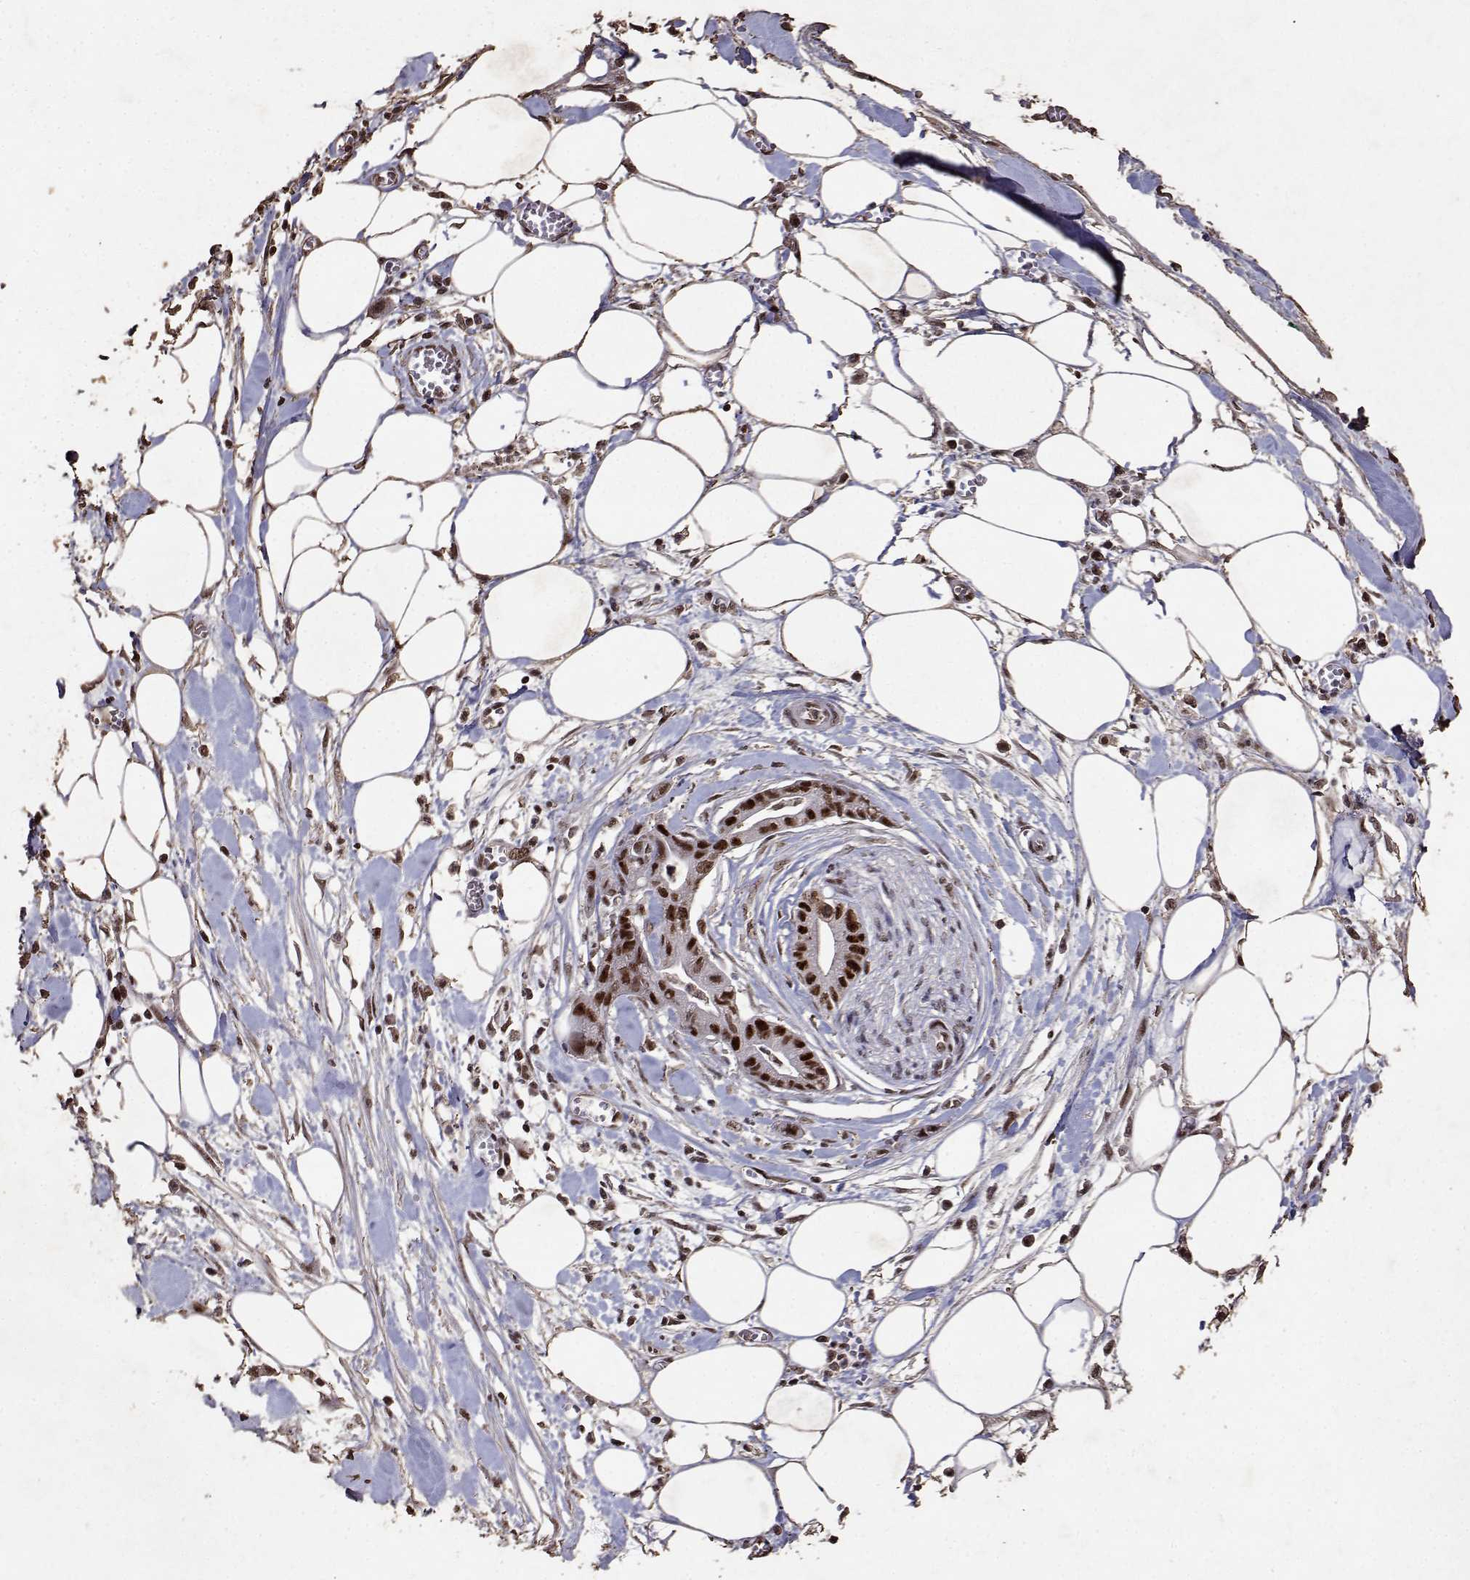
{"staining": {"intensity": "strong", "quantity": ">75%", "location": "nuclear"}, "tissue": "pancreatic cancer", "cell_type": "Tumor cells", "image_type": "cancer", "snomed": [{"axis": "morphology", "description": "Normal tissue, NOS"}, {"axis": "morphology", "description": "Adenocarcinoma, NOS"}, {"axis": "topography", "description": "Lymph node"}, {"axis": "topography", "description": "Pancreas"}], "caption": "Protein staining of pancreatic adenocarcinoma tissue shows strong nuclear positivity in about >75% of tumor cells. The protein of interest is shown in brown color, while the nuclei are stained blue.", "gene": "TOE1", "patient": {"sex": "female", "age": 58}}